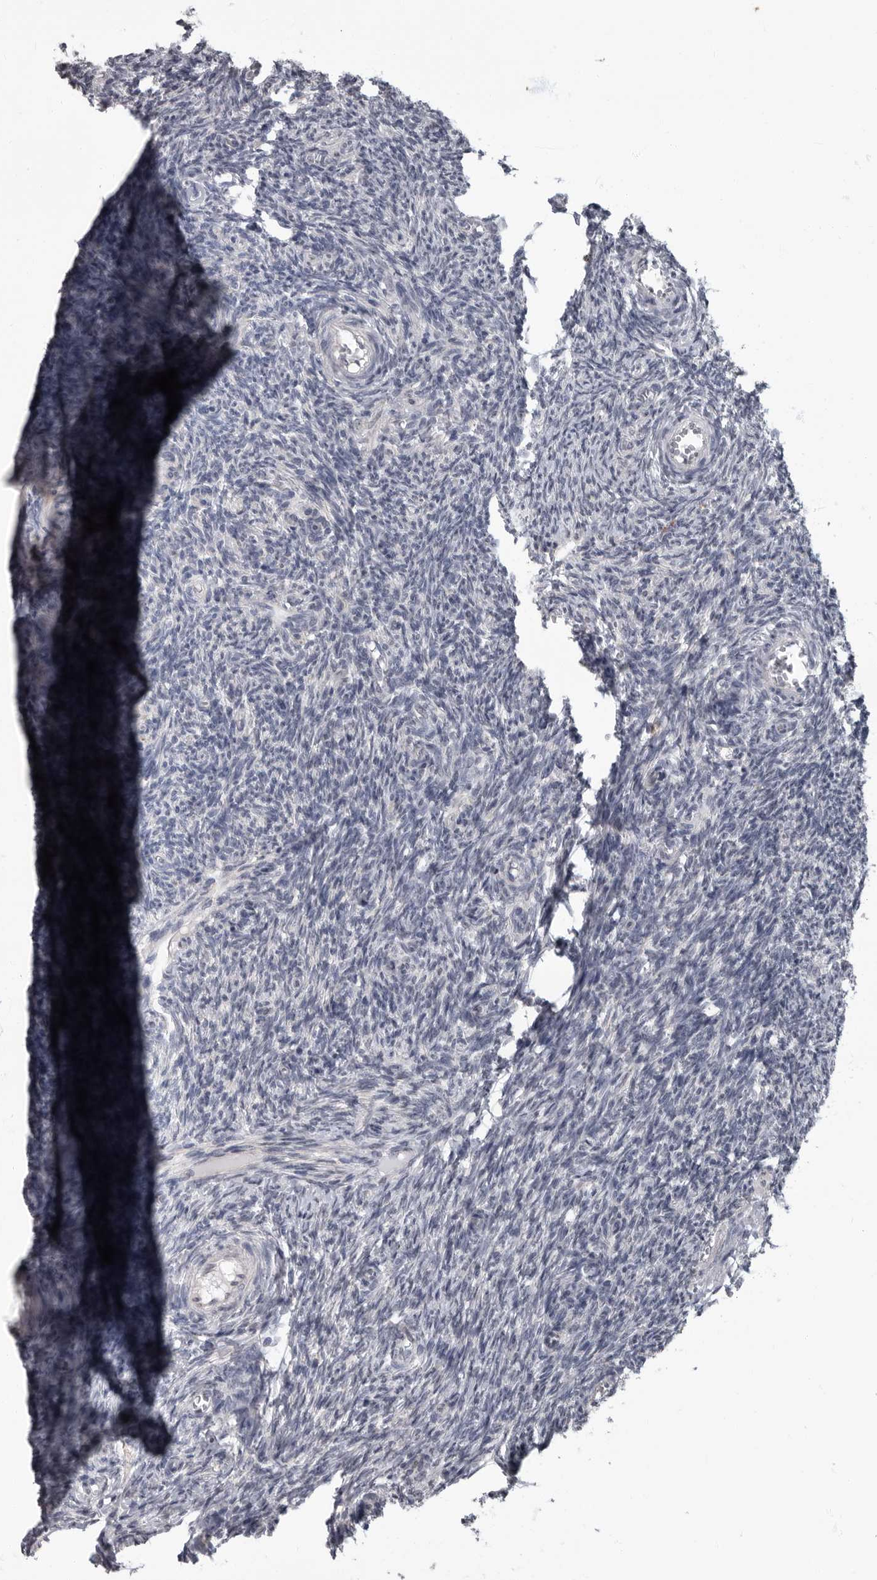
{"staining": {"intensity": "weak", "quantity": "25%-75%", "location": "nuclear"}, "tissue": "ovary", "cell_type": "Follicle cells", "image_type": "normal", "snomed": [{"axis": "morphology", "description": "Normal tissue, NOS"}, {"axis": "topography", "description": "Ovary"}], "caption": "Brown immunohistochemical staining in unremarkable ovary displays weak nuclear staining in approximately 25%-75% of follicle cells. (IHC, brightfield microscopy, high magnification).", "gene": "ARHGEF10", "patient": {"sex": "female", "age": 27}}